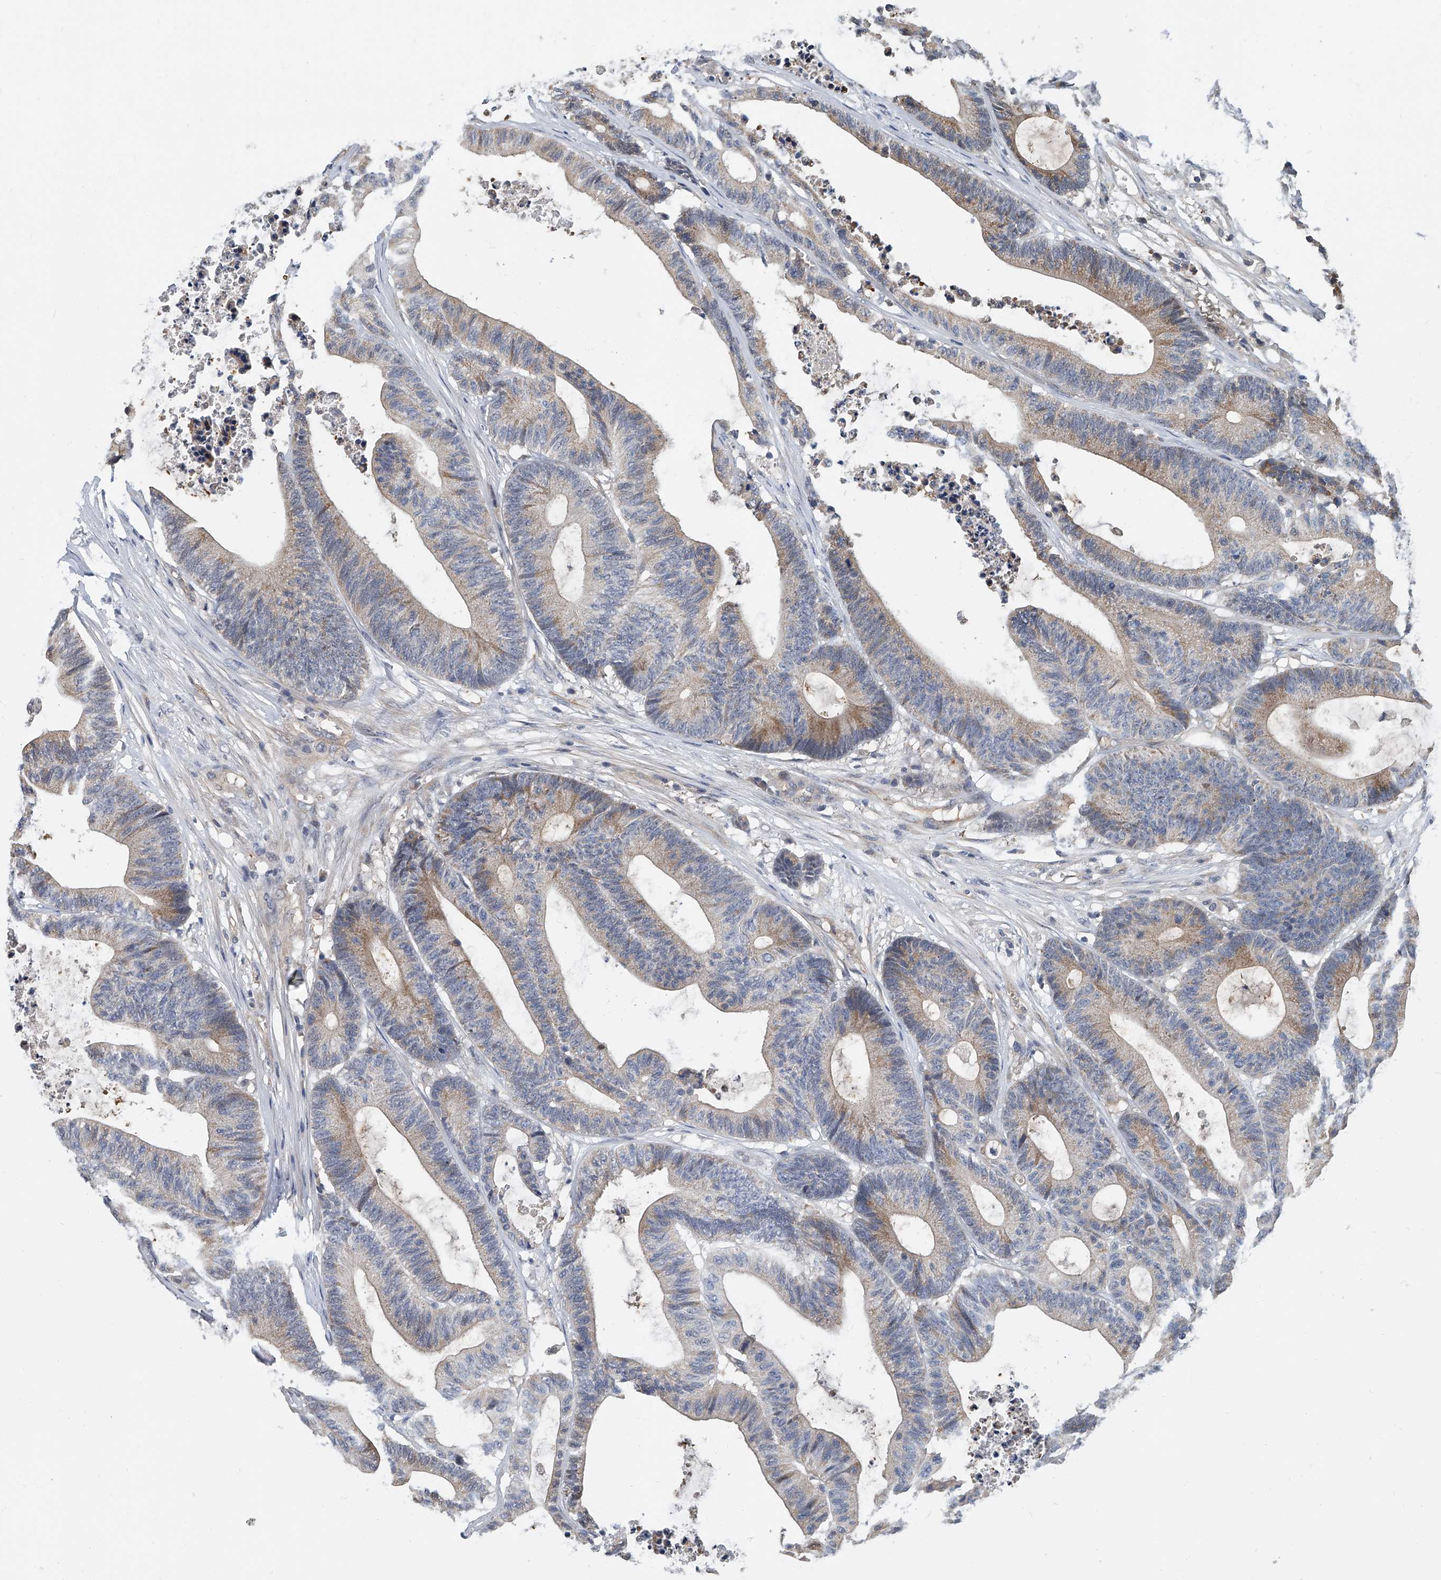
{"staining": {"intensity": "weak", "quantity": "25%-75%", "location": "cytoplasmic/membranous"}, "tissue": "colorectal cancer", "cell_type": "Tumor cells", "image_type": "cancer", "snomed": [{"axis": "morphology", "description": "Adenocarcinoma, NOS"}, {"axis": "topography", "description": "Colon"}], "caption": "Human adenocarcinoma (colorectal) stained for a protein (brown) displays weak cytoplasmic/membranous positive expression in about 25%-75% of tumor cells.", "gene": "CD200", "patient": {"sex": "female", "age": 84}}